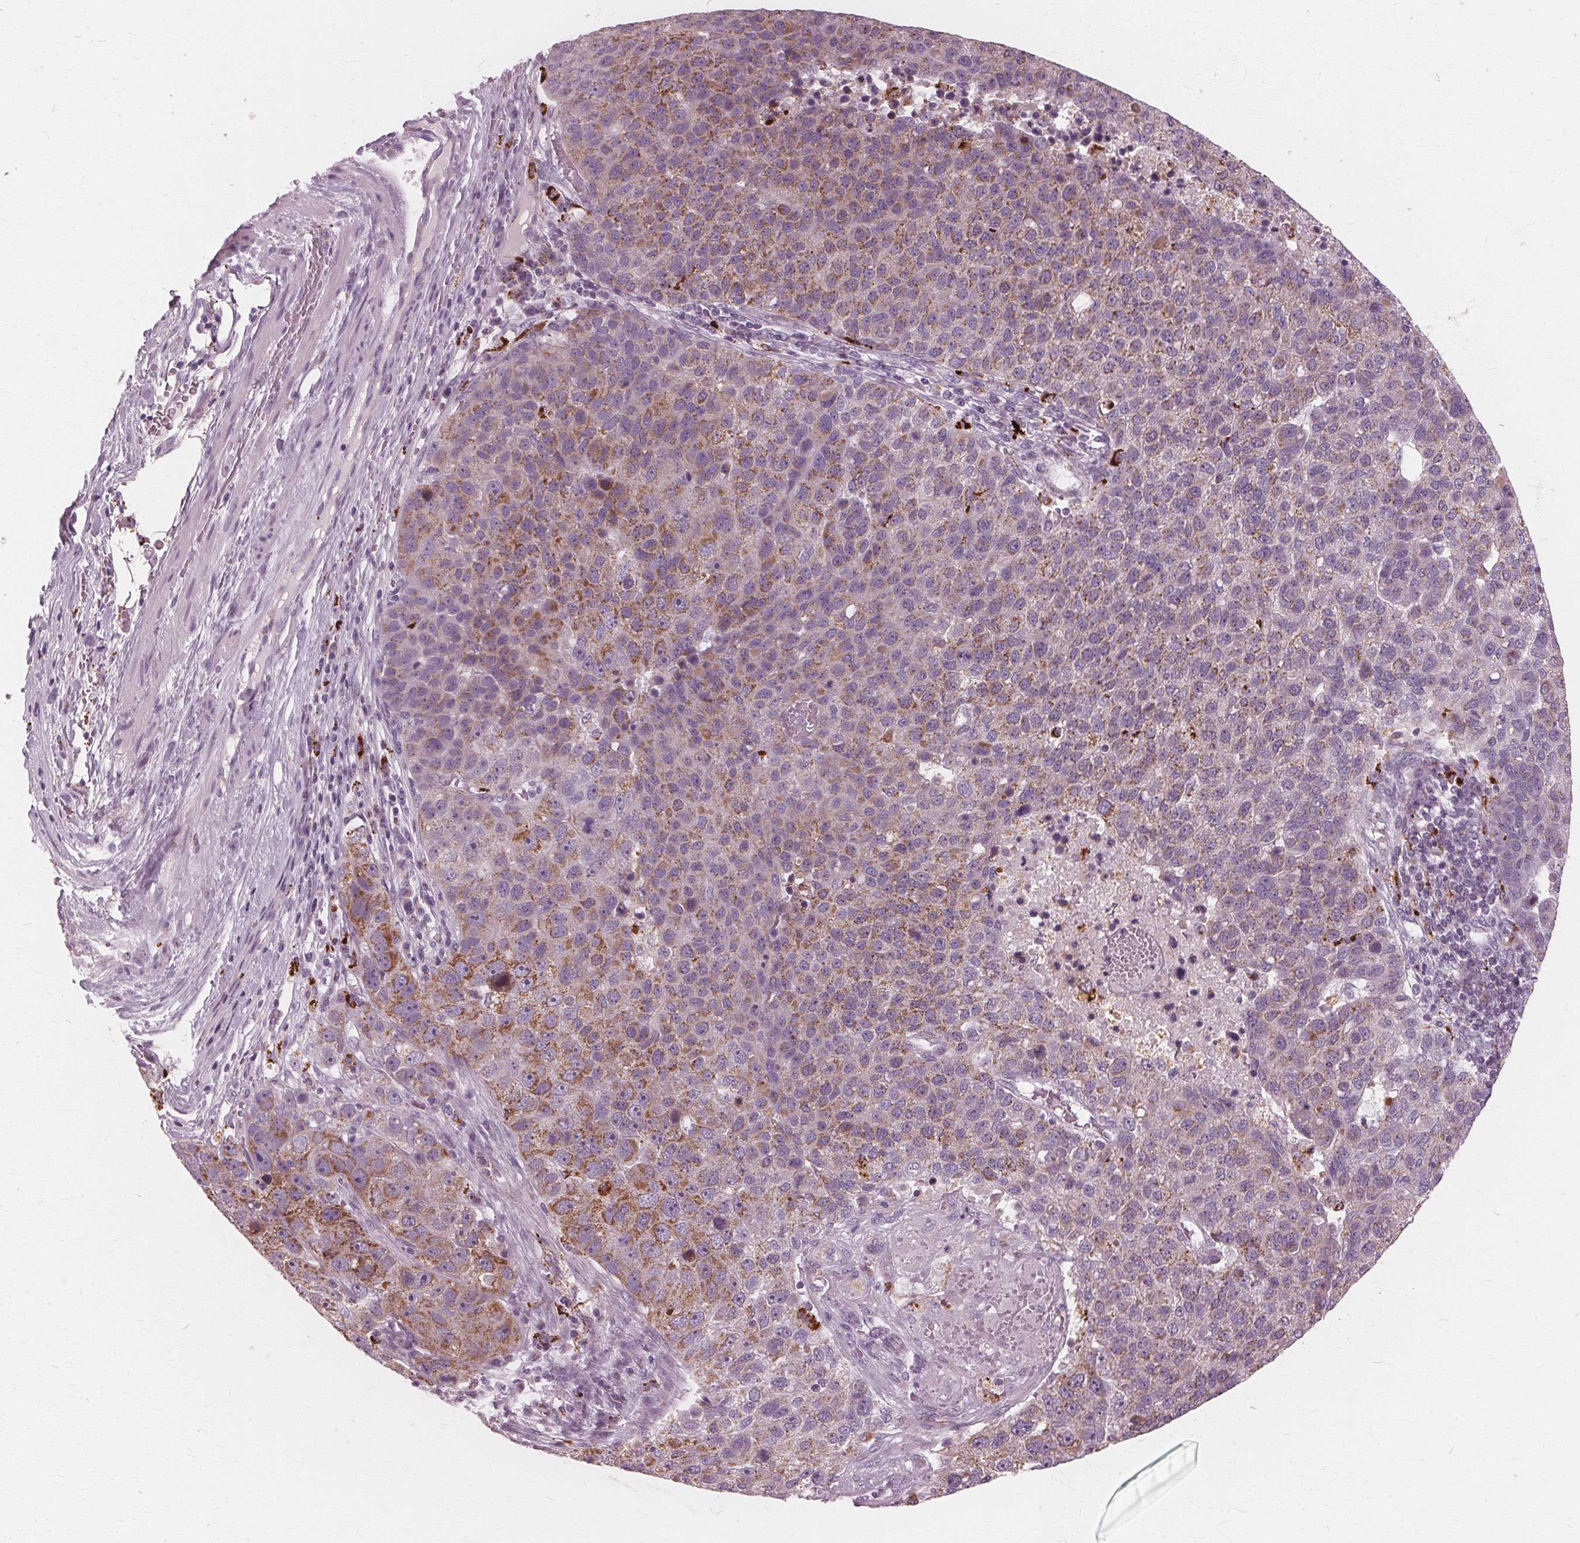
{"staining": {"intensity": "moderate", "quantity": "25%-75%", "location": "cytoplasmic/membranous"}, "tissue": "pancreatic cancer", "cell_type": "Tumor cells", "image_type": "cancer", "snomed": [{"axis": "morphology", "description": "Adenocarcinoma, NOS"}, {"axis": "topography", "description": "Pancreas"}], "caption": "Moderate cytoplasmic/membranous staining for a protein is present in about 25%-75% of tumor cells of pancreatic cancer (adenocarcinoma) using immunohistochemistry (IHC).", "gene": "DNASE2", "patient": {"sex": "female", "age": 61}}